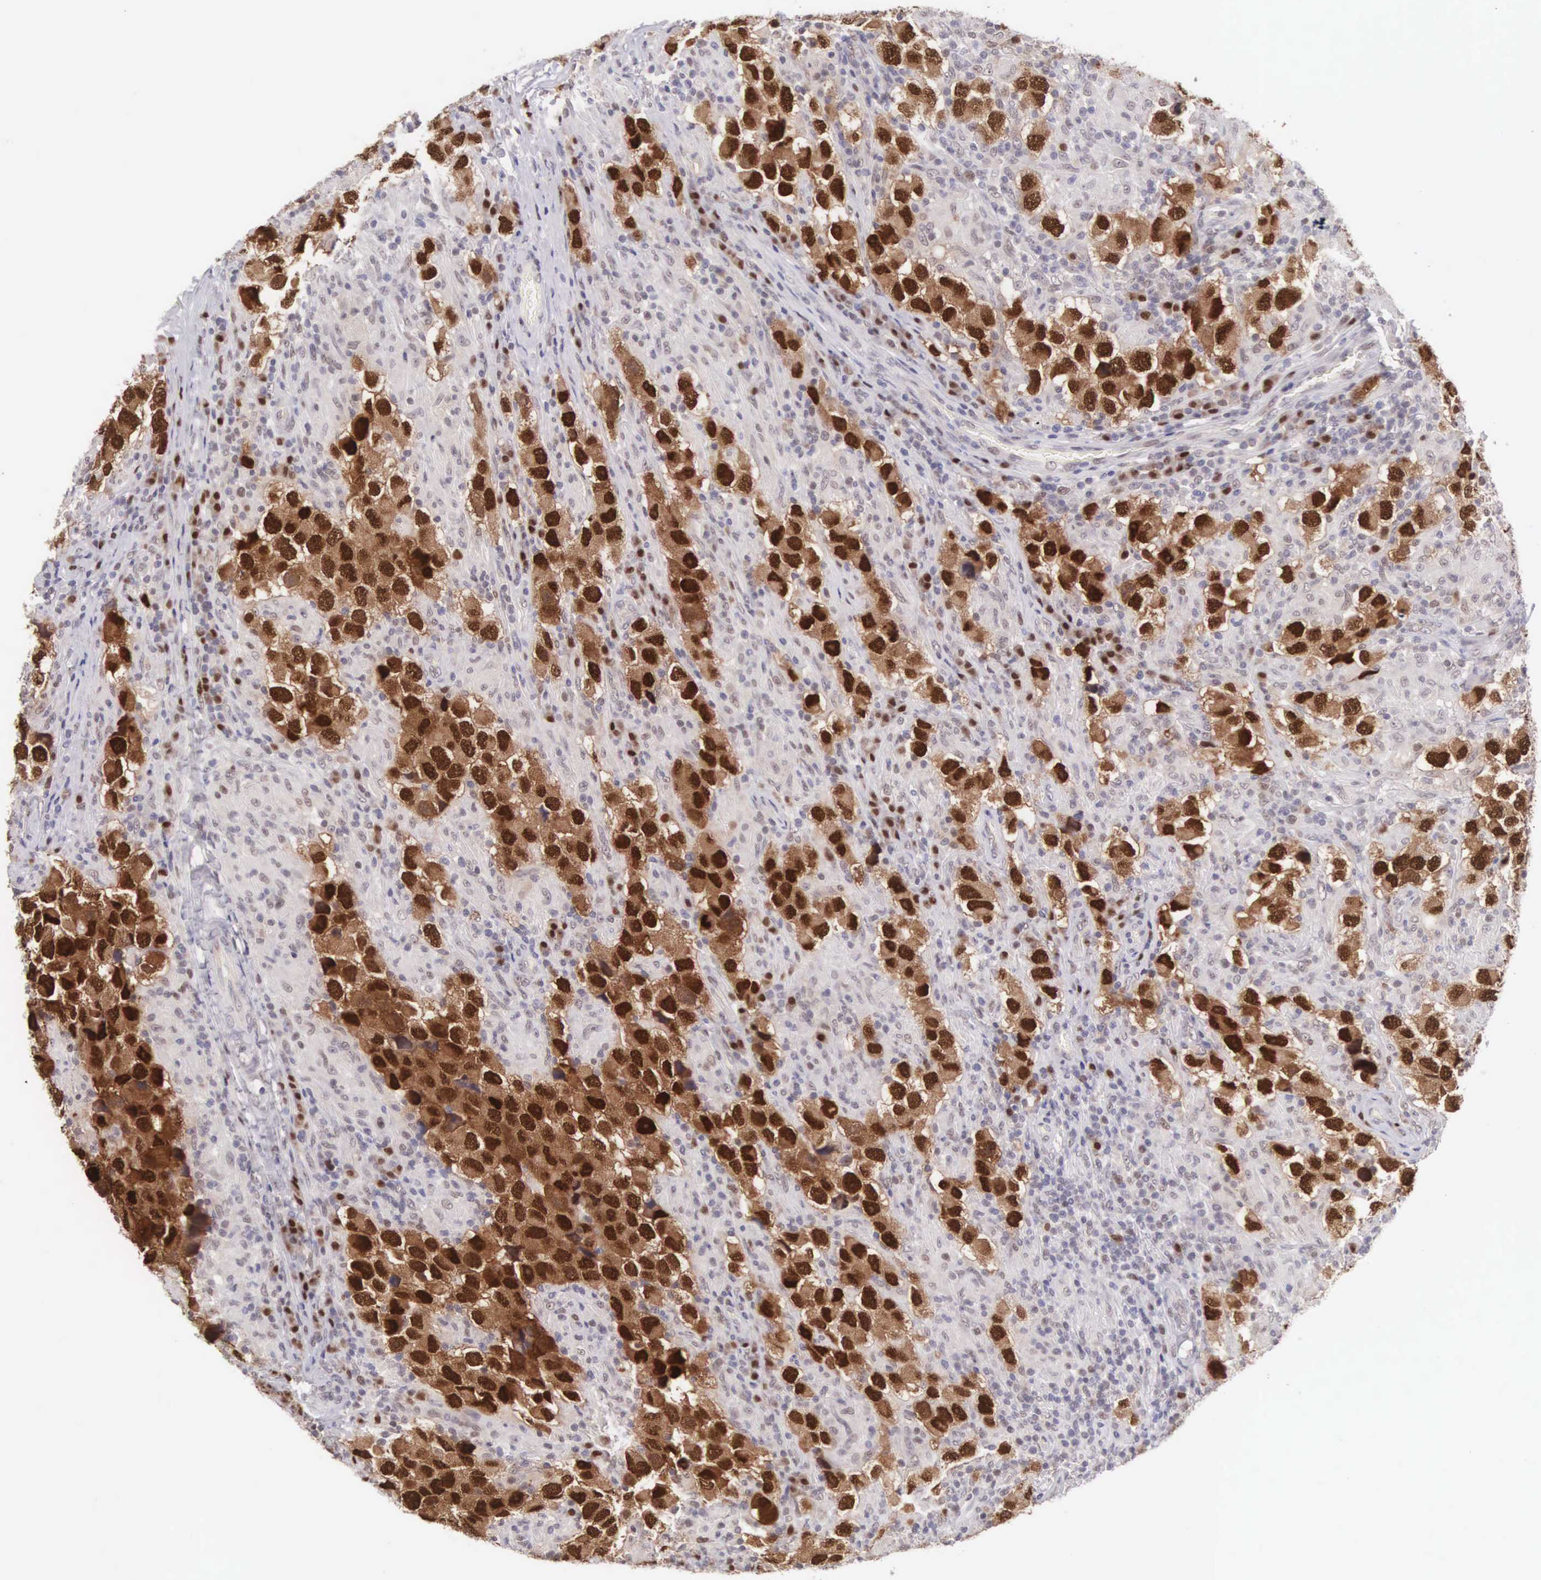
{"staining": {"intensity": "strong", "quantity": ">75%", "location": "cytoplasmic/membranous,nuclear"}, "tissue": "testis cancer", "cell_type": "Tumor cells", "image_type": "cancer", "snomed": [{"axis": "morphology", "description": "Carcinoma, Embryonal, NOS"}, {"axis": "topography", "description": "Testis"}], "caption": "Embryonal carcinoma (testis) stained for a protein exhibits strong cytoplasmic/membranous and nuclear positivity in tumor cells.", "gene": "CCDC117", "patient": {"sex": "male", "age": 21}}